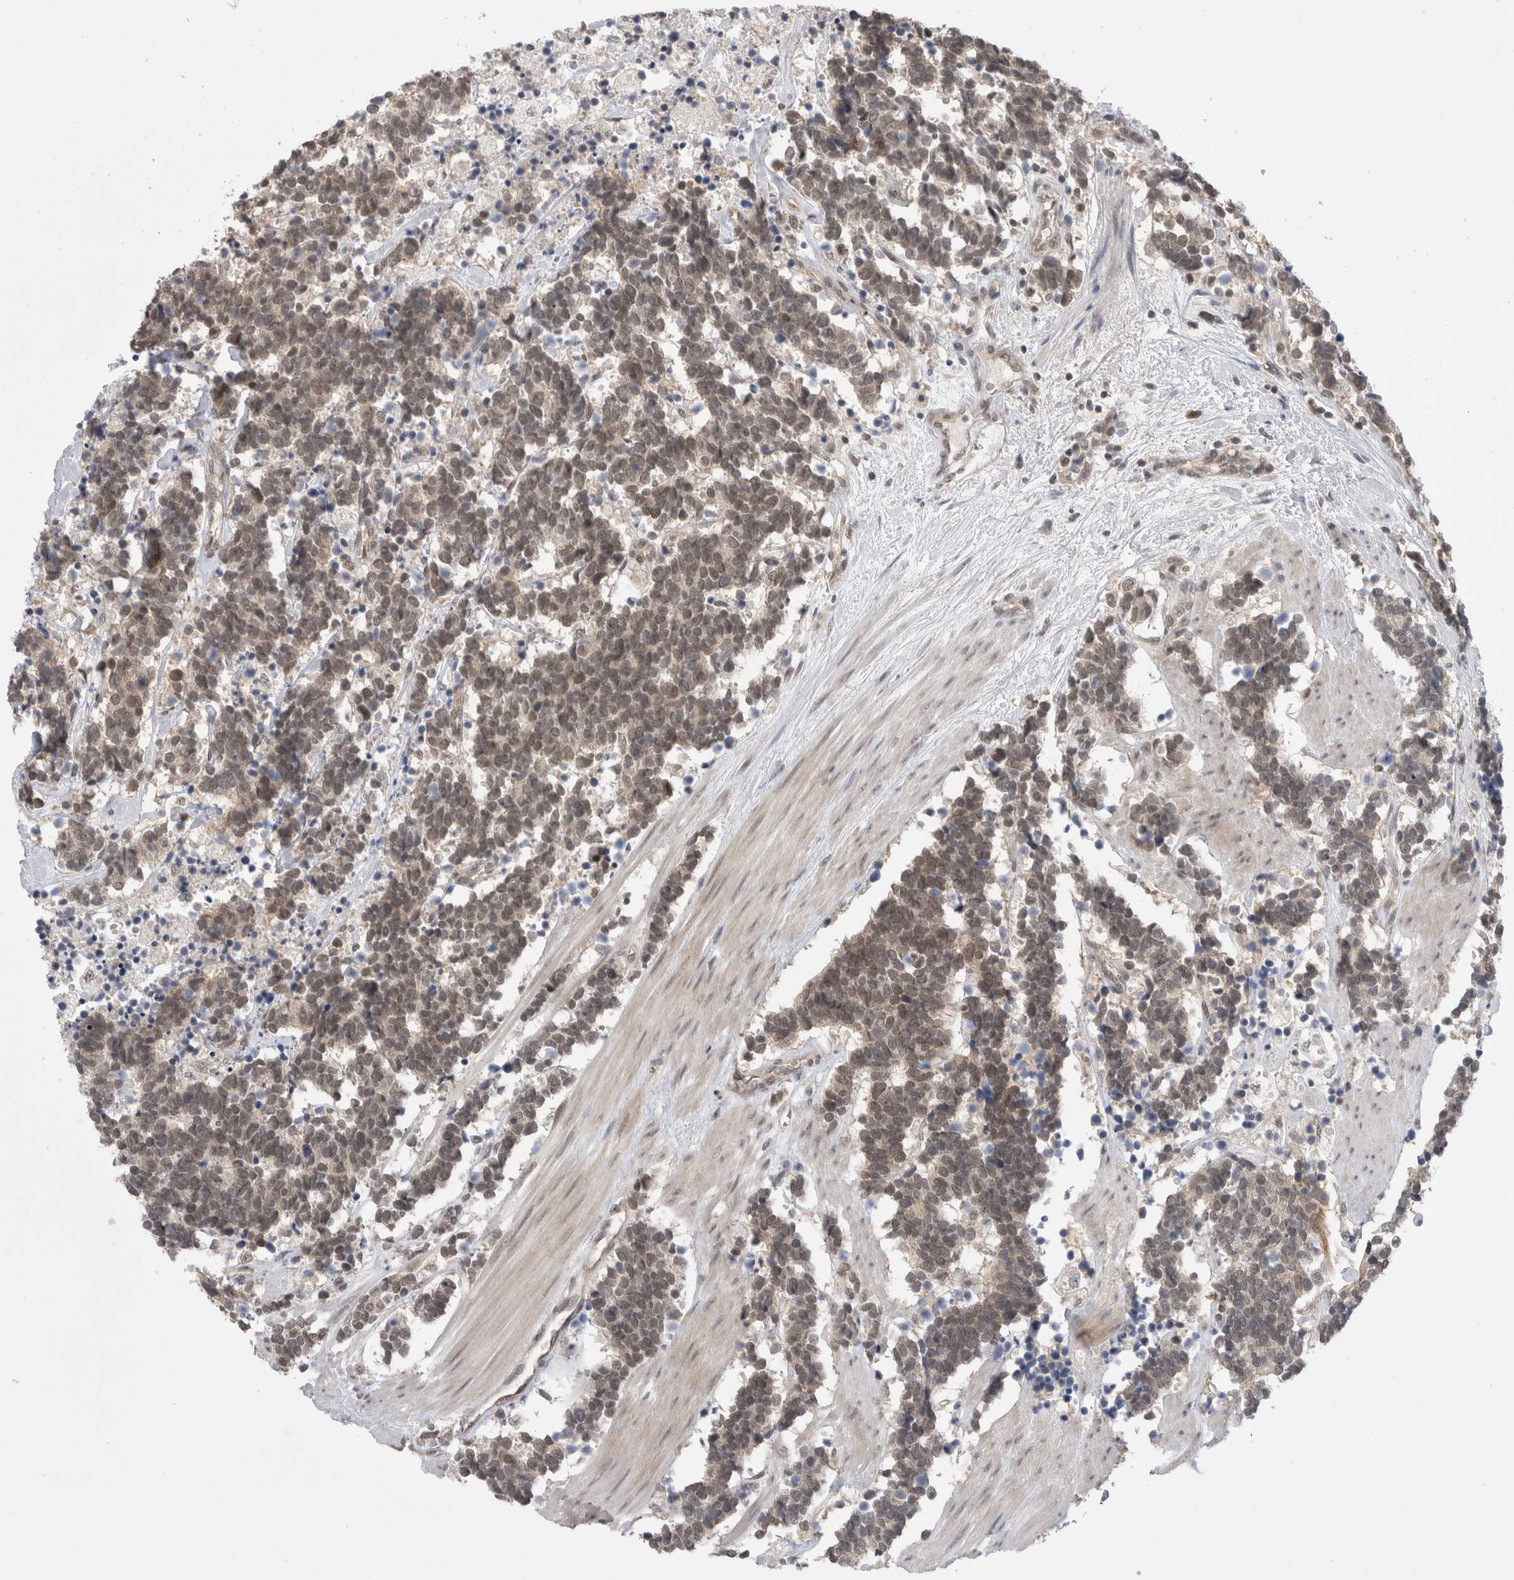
{"staining": {"intensity": "weak", "quantity": ">75%", "location": "nuclear"}, "tissue": "carcinoid", "cell_type": "Tumor cells", "image_type": "cancer", "snomed": [{"axis": "morphology", "description": "Carcinoma, NOS"}, {"axis": "morphology", "description": "Carcinoid, malignant, NOS"}, {"axis": "topography", "description": "Urinary bladder"}], "caption": "An image of human malignant carcinoid stained for a protein reveals weak nuclear brown staining in tumor cells. Nuclei are stained in blue.", "gene": "ZNF341", "patient": {"sex": "male", "age": 57}}